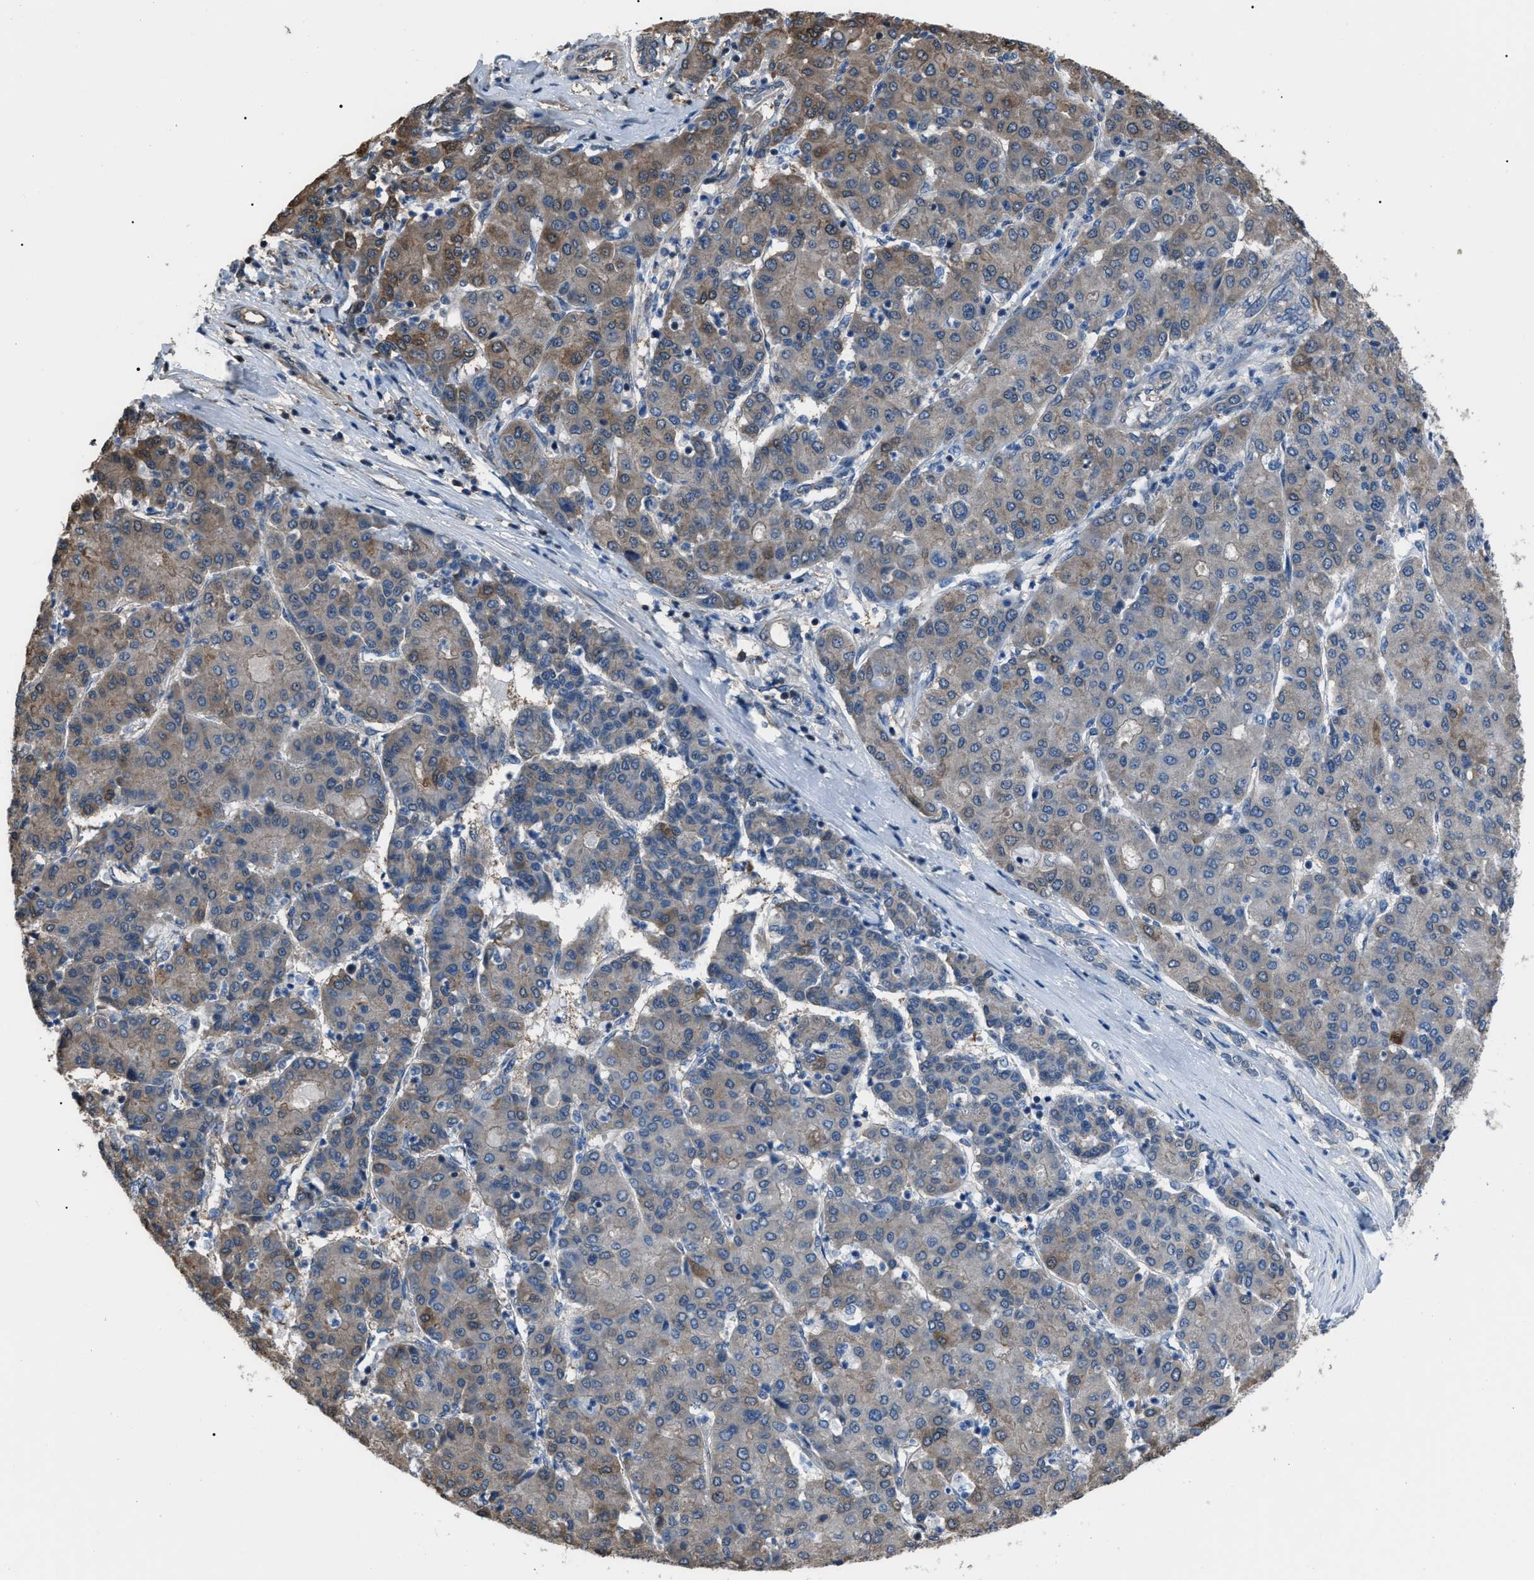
{"staining": {"intensity": "weak", "quantity": "<25%", "location": "cytoplasmic/membranous"}, "tissue": "liver cancer", "cell_type": "Tumor cells", "image_type": "cancer", "snomed": [{"axis": "morphology", "description": "Carcinoma, Hepatocellular, NOS"}, {"axis": "topography", "description": "Liver"}], "caption": "Tumor cells are negative for protein expression in human hepatocellular carcinoma (liver). (Brightfield microscopy of DAB (3,3'-diaminobenzidine) immunohistochemistry at high magnification).", "gene": "PDCD5", "patient": {"sex": "male", "age": 65}}